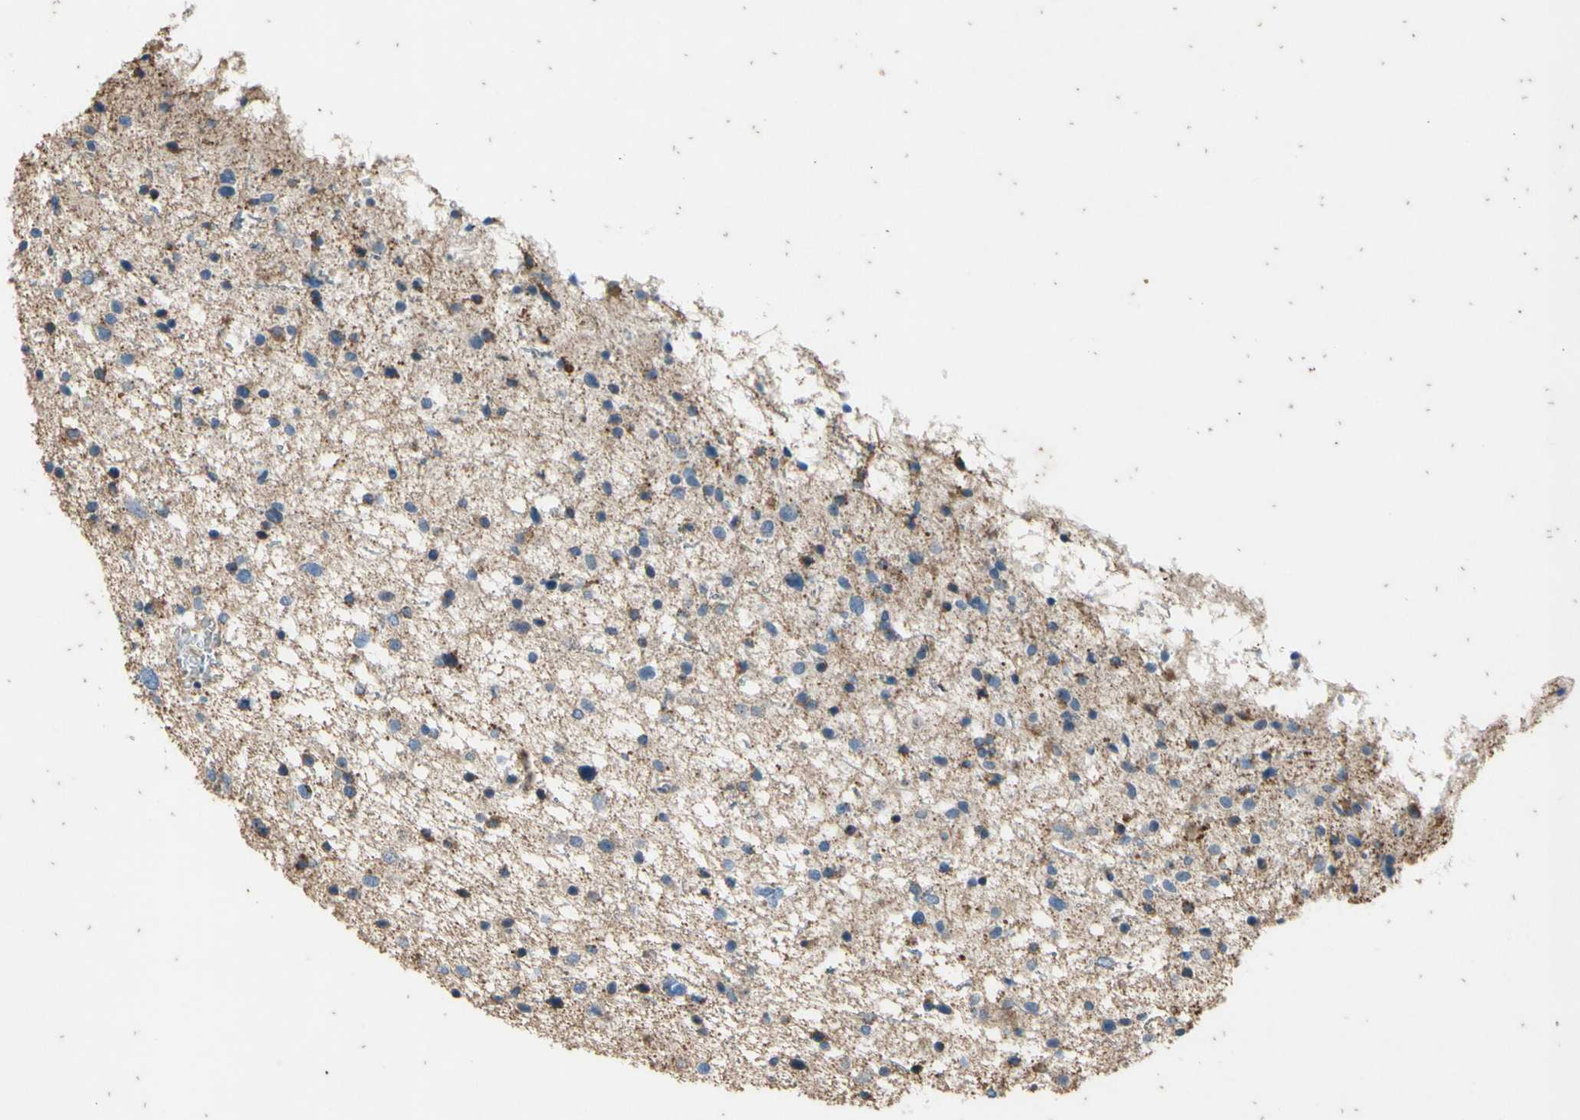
{"staining": {"intensity": "weak", "quantity": "<25%", "location": "cytoplasmic/membranous"}, "tissue": "glioma", "cell_type": "Tumor cells", "image_type": "cancer", "snomed": [{"axis": "morphology", "description": "Glioma, malignant, Low grade"}, {"axis": "topography", "description": "Brain"}], "caption": "Human malignant low-grade glioma stained for a protein using IHC exhibits no expression in tumor cells.", "gene": "TBX21", "patient": {"sex": "female", "age": 37}}